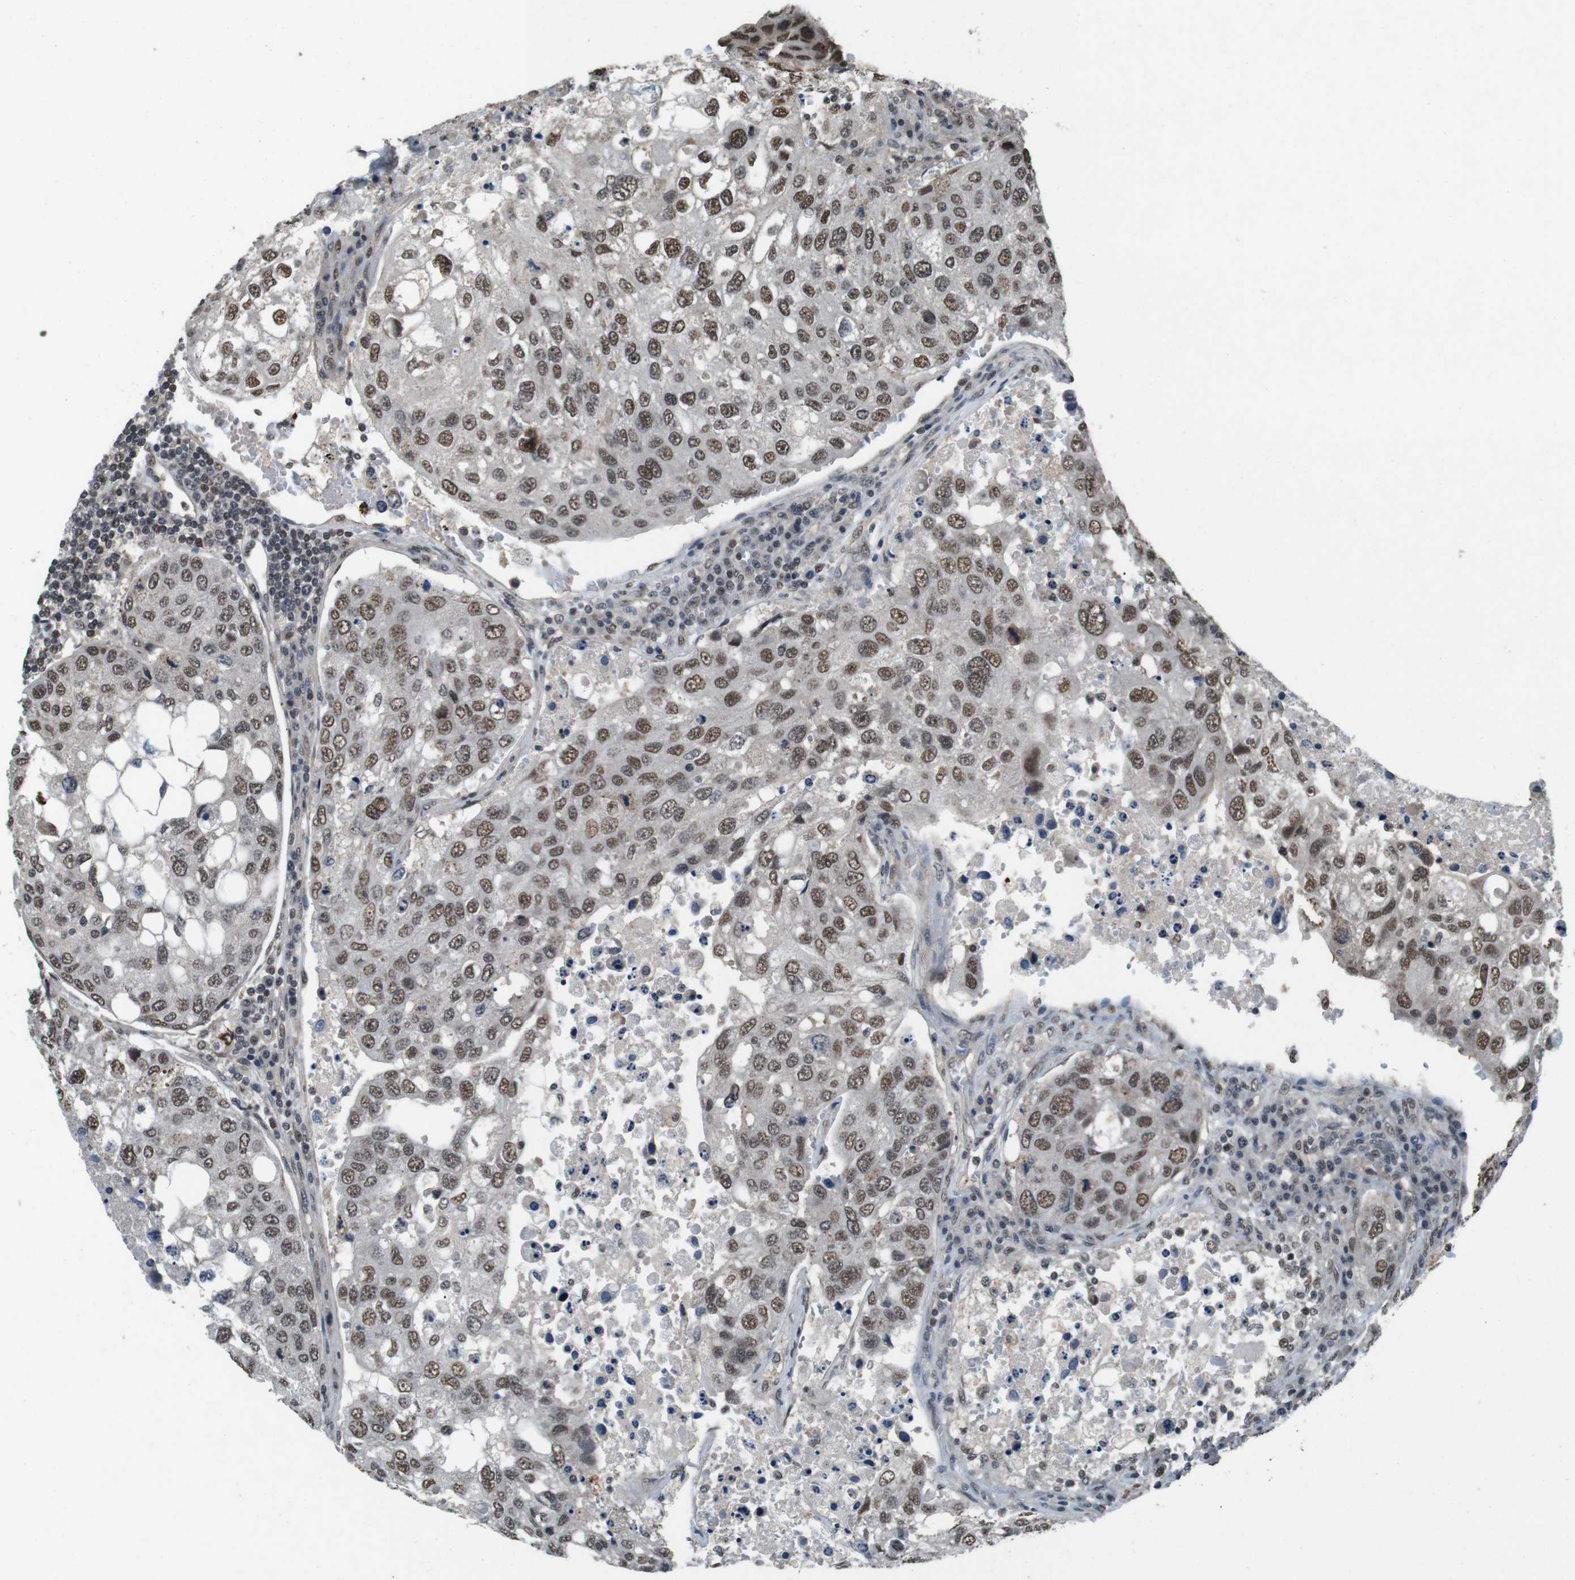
{"staining": {"intensity": "moderate", "quantity": ">75%", "location": "nuclear"}, "tissue": "urothelial cancer", "cell_type": "Tumor cells", "image_type": "cancer", "snomed": [{"axis": "morphology", "description": "Urothelial carcinoma, High grade"}, {"axis": "topography", "description": "Lymph node"}, {"axis": "topography", "description": "Urinary bladder"}], "caption": "Brown immunohistochemical staining in human urothelial cancer reveals moderate nuclear expression in about >75% of tumor cells.", "gene": "NR4A2", "patient": {"sex": "male", "age": 51}}